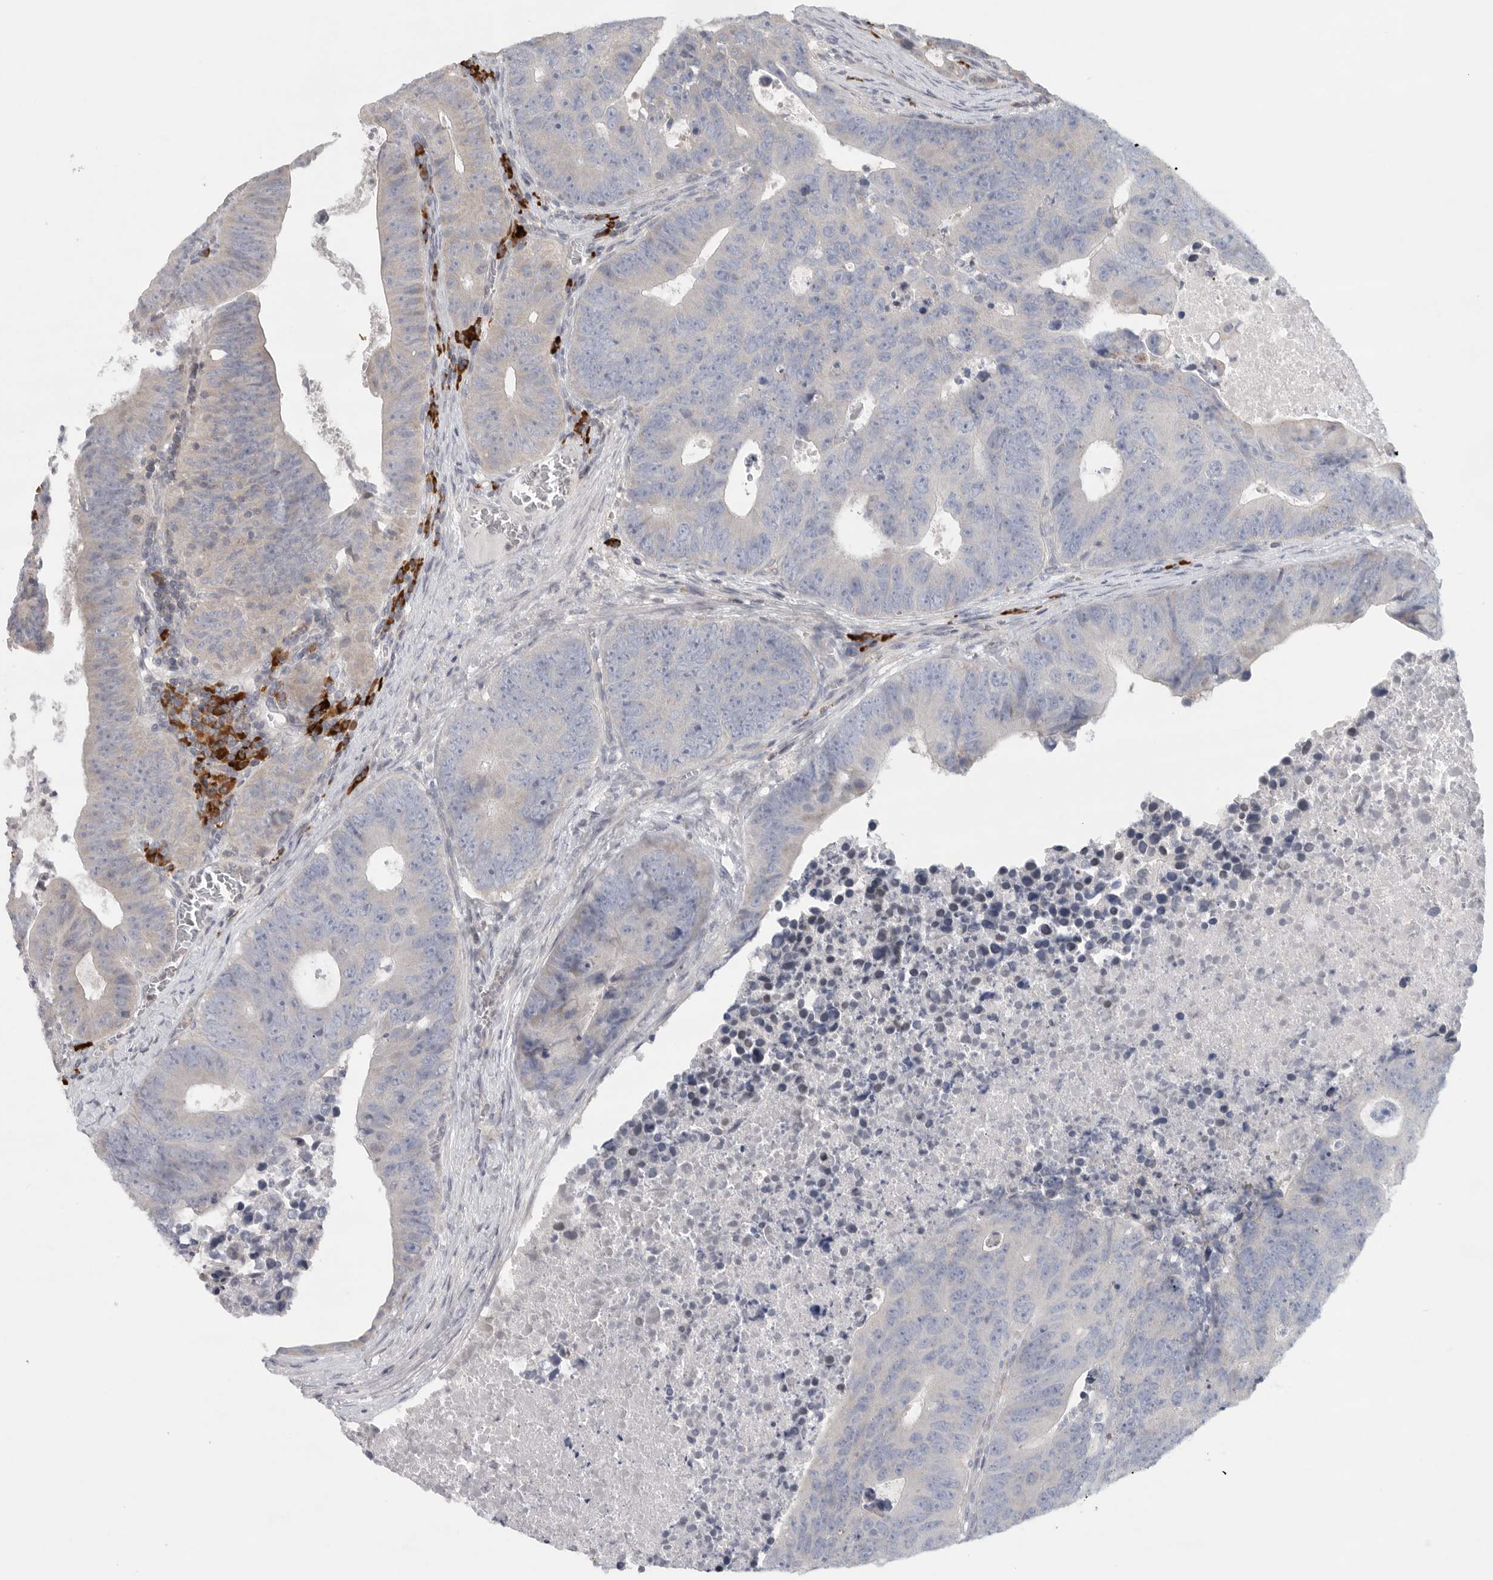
{"staining": {"intensity": "negative", "quantity": "none", "location": "none"}, "tissue": "colorectal cancer", "cell_type": "Tumor cells", "image_type": "cancer", "snomed": [{"axis": "morphology", "description": "Adenocarcinoma, NOS"}, {"axis": "topography", "description": "Colon"}], "caption": "A high-resolution image shows immunohistochemistry (IHC) staining of colorectal cancer, which reveals no significant staining in tumor cells.", "gene": "TMEM69", "patient": {"sex": "male", "age": 87}}